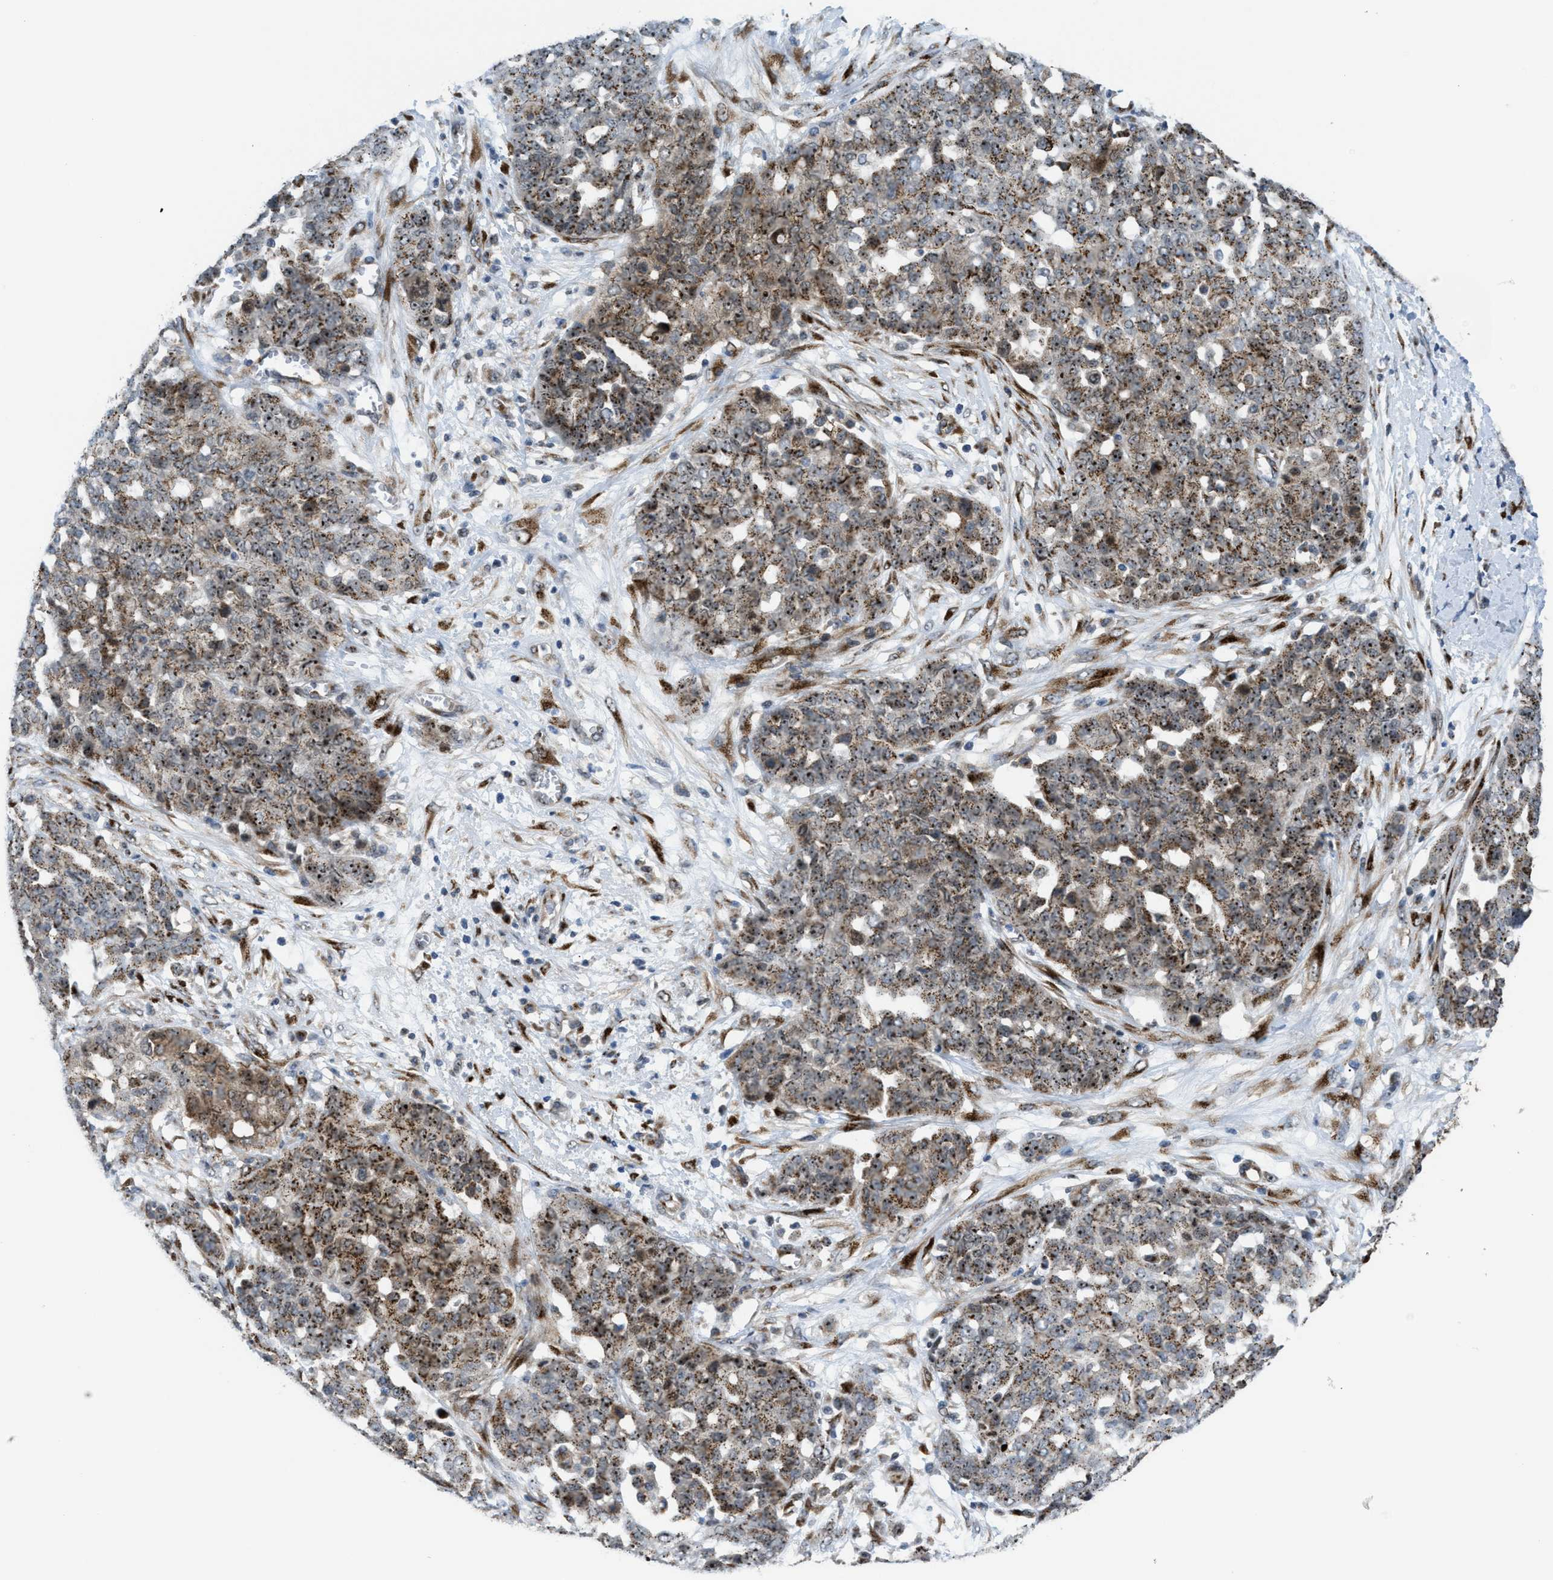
{"staining": {"intensity": "moderate", "quantity": ">75%", "location": "cytoplasmic/membranous,nuclear"}, "tissue": "ovarian cancer", "cell_type": "Tumor cells", "image_type": "cancer", "snomed": [{"axis": "morphology", "description": "Cystadenocarcinoma, serous, NOS"}, {"axis": "topography", "description": "Soft tissue"}, {"axis": "topography", "description": "Ovary"}], "caption": "High-magnification brightfield microscopy of serous cystadenocarcinoma (ovarian) stained with DAB (3,3'-diaminobenzidine) (brown) and counterstained with hematoxylin (blue). tumor cells exhibit moderate cytoplasmic/membranous and nuclear staining is seen in approximately>75% of cells.", "gene": "SLC38A10", "patient": {"sex": "female", "age": 57}}